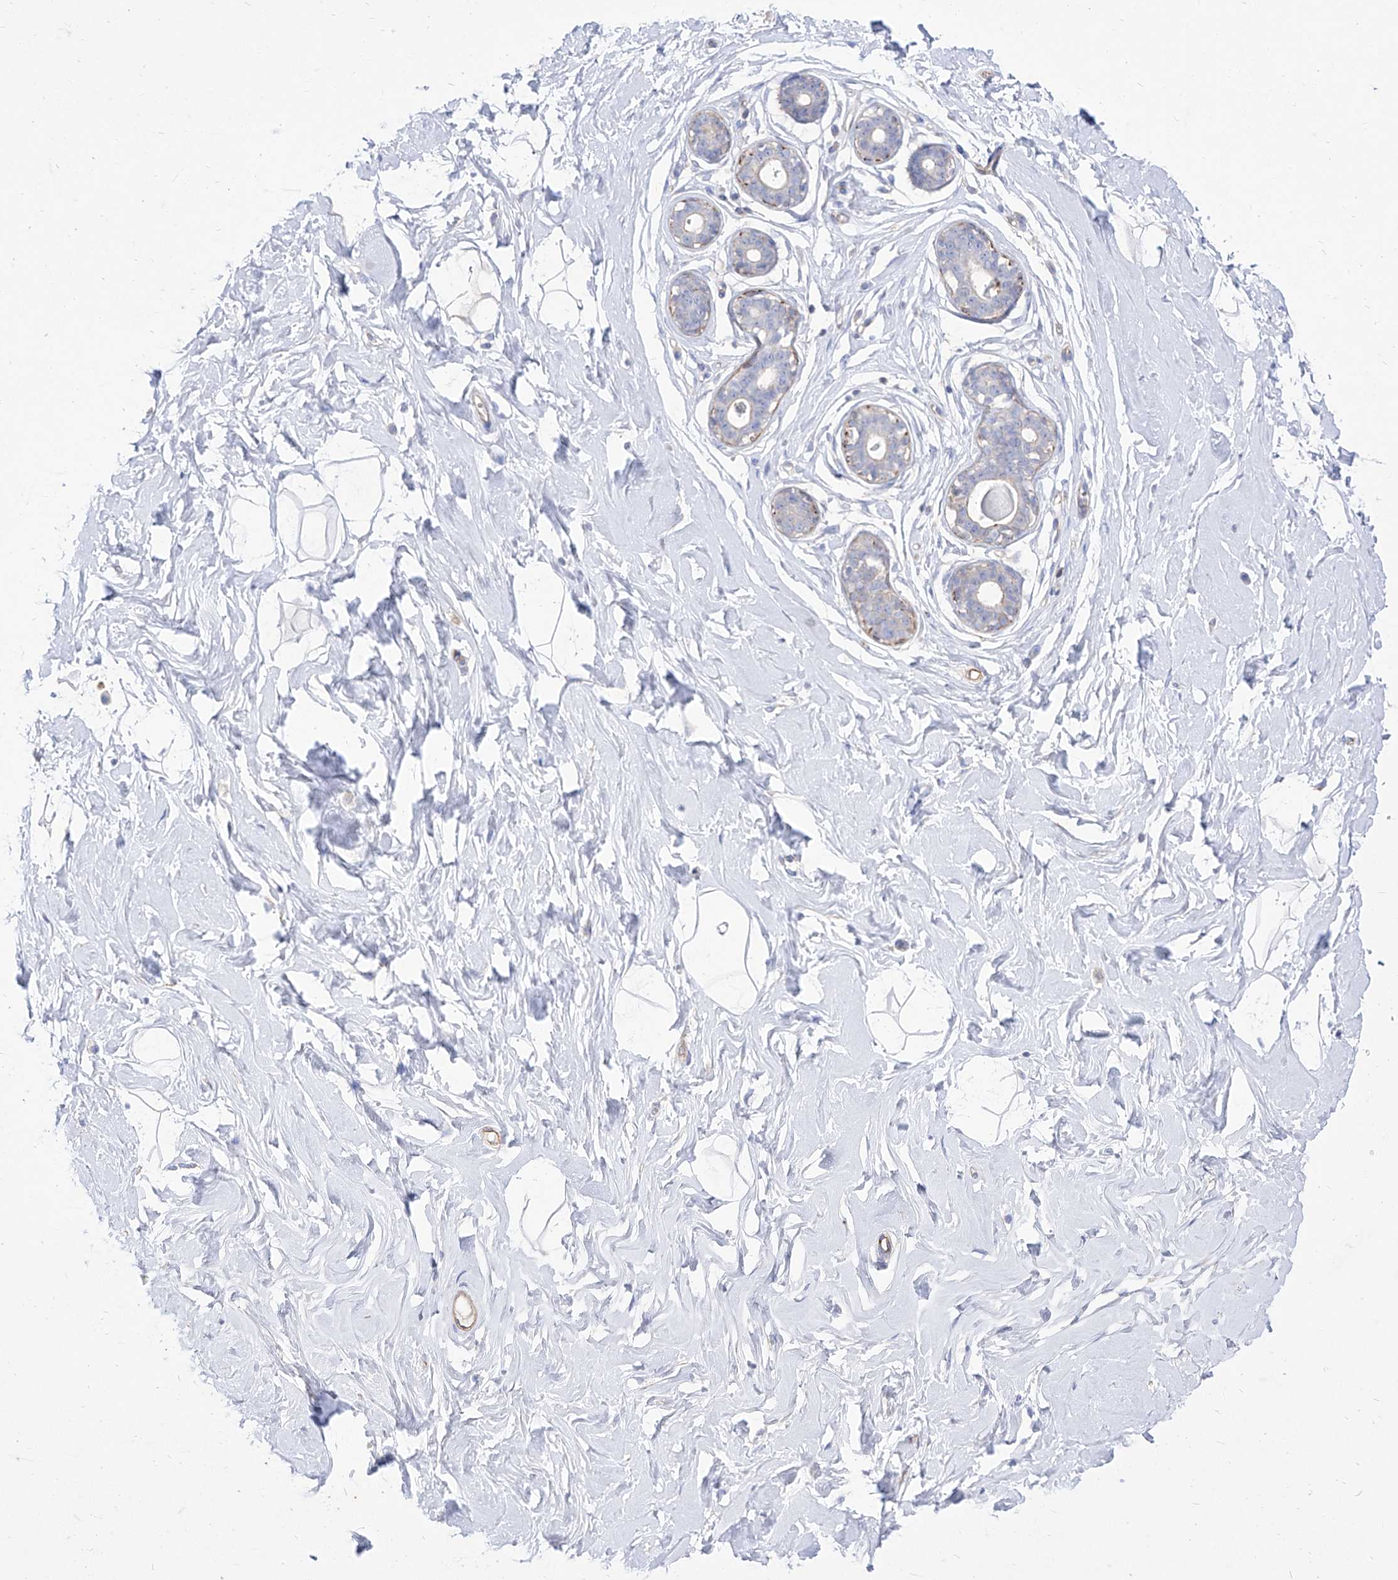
{"staining": {"intensity": "negative", "quantity": "none", "location": "none"}, "tissue": "breast", "cell_type": "Adipocytes", "image_type": "normal", "snomed": [{"axis": "morphology", "description": "Normal tissue, NOS"}, {"axis": "morphology", "description": "Adenoma, NOS"}, {"axis": "topography", "description": "Breast"}], "caption": "Image shows no significant protein staining in adipocytes of unremarkable breast.", "gene": "C1orf74", "patient": {"sex": "female", "age": 23}}